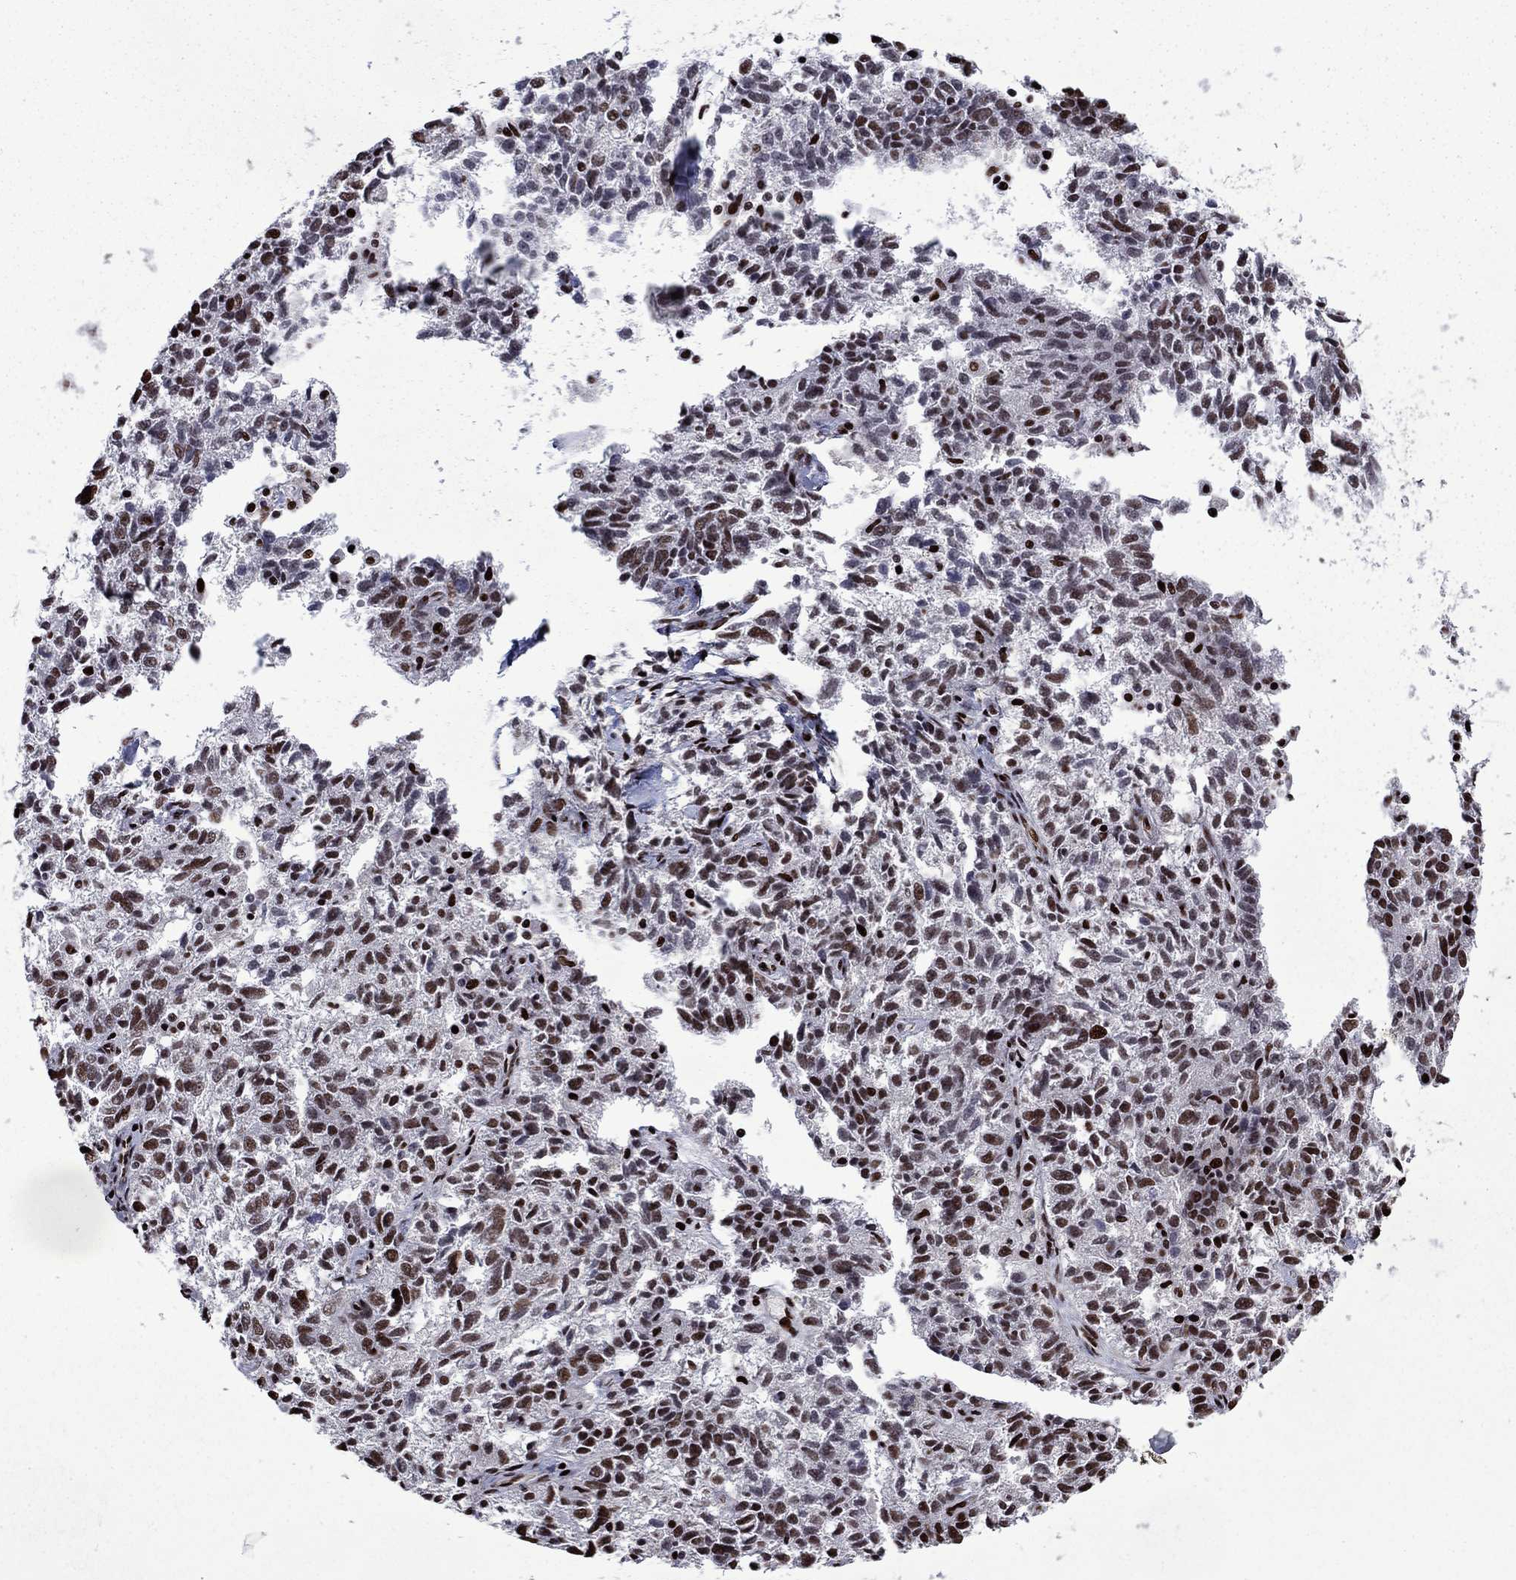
{"staining": {"intensity": "moderate", "quantity": "25%-75%", "location": "nuclear"}, "tissue": "ovarian cancer", "cell_type": "Tumor cells", "image_type": "cancer", "snomed": [{"axis": "morphology", "description": "Cystadenocarcinoma, serous, NOS"}, {"axis": "topography", "description": "Ovary"}], "caption": "Immunohistochemical staining of ovarian cancer exhibits medium levels of moderate nuclear protein positivity in approximately 25%-75% of tumor cells.", "gene": "LIMK1", "patient": {"sex": "female", "age": 71}}